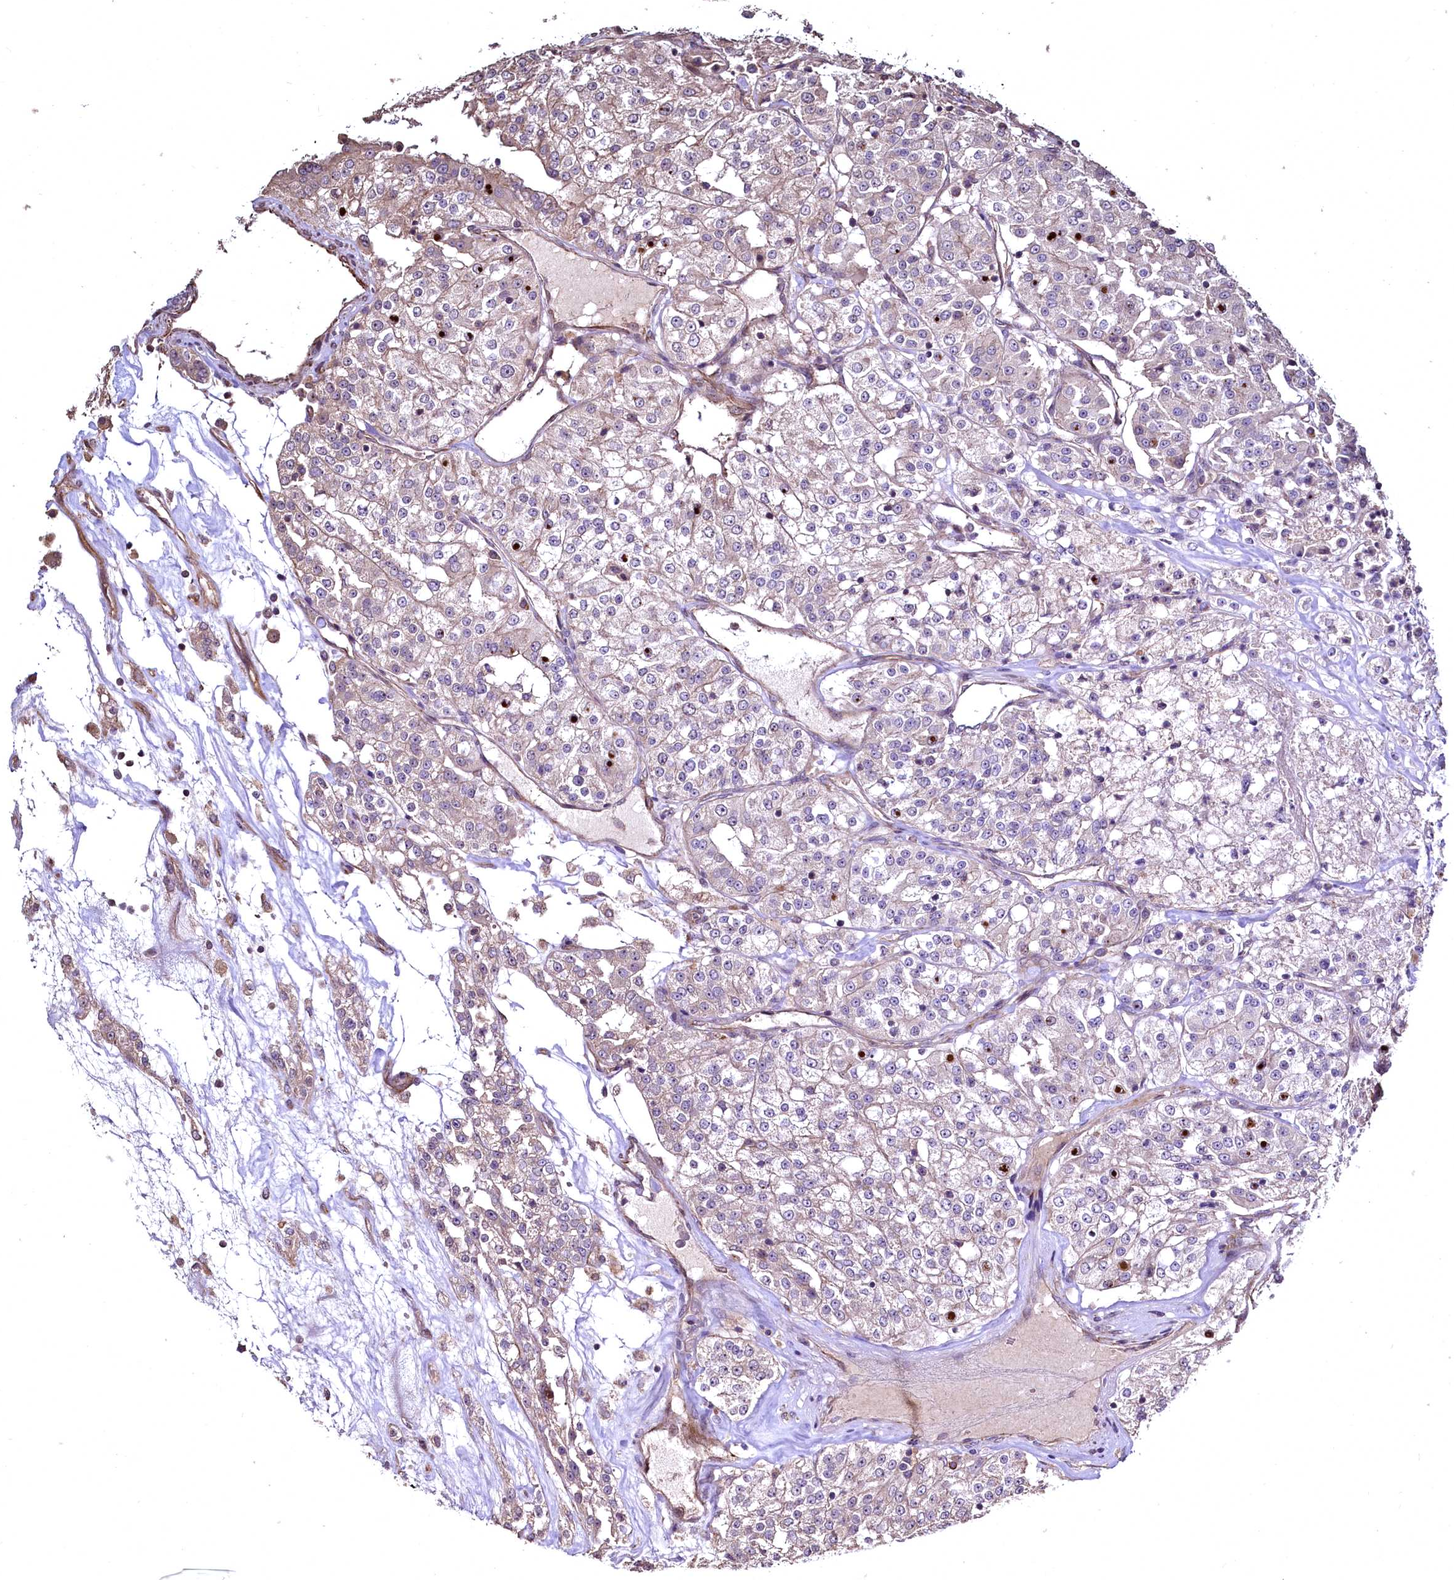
{"staining": {"intensity": "weak", "quantity": "<25%", "location": "cytoplasmic/membranous"}, "tissue": "renal cancer", "cell_type": "Tumor cells", "image_type": "cancer", "snomed": [{"axis": "morphology", "description": "Adenocarcinoma, NOS"}, {"axis": "topography", "description": "Kidney"}], "caption": "Photomicrograph shows no protein expression in tumor cells of renal cancer tissue.", "gene": "TBCEL", "patient": {"sex": "female", "age": 63}}